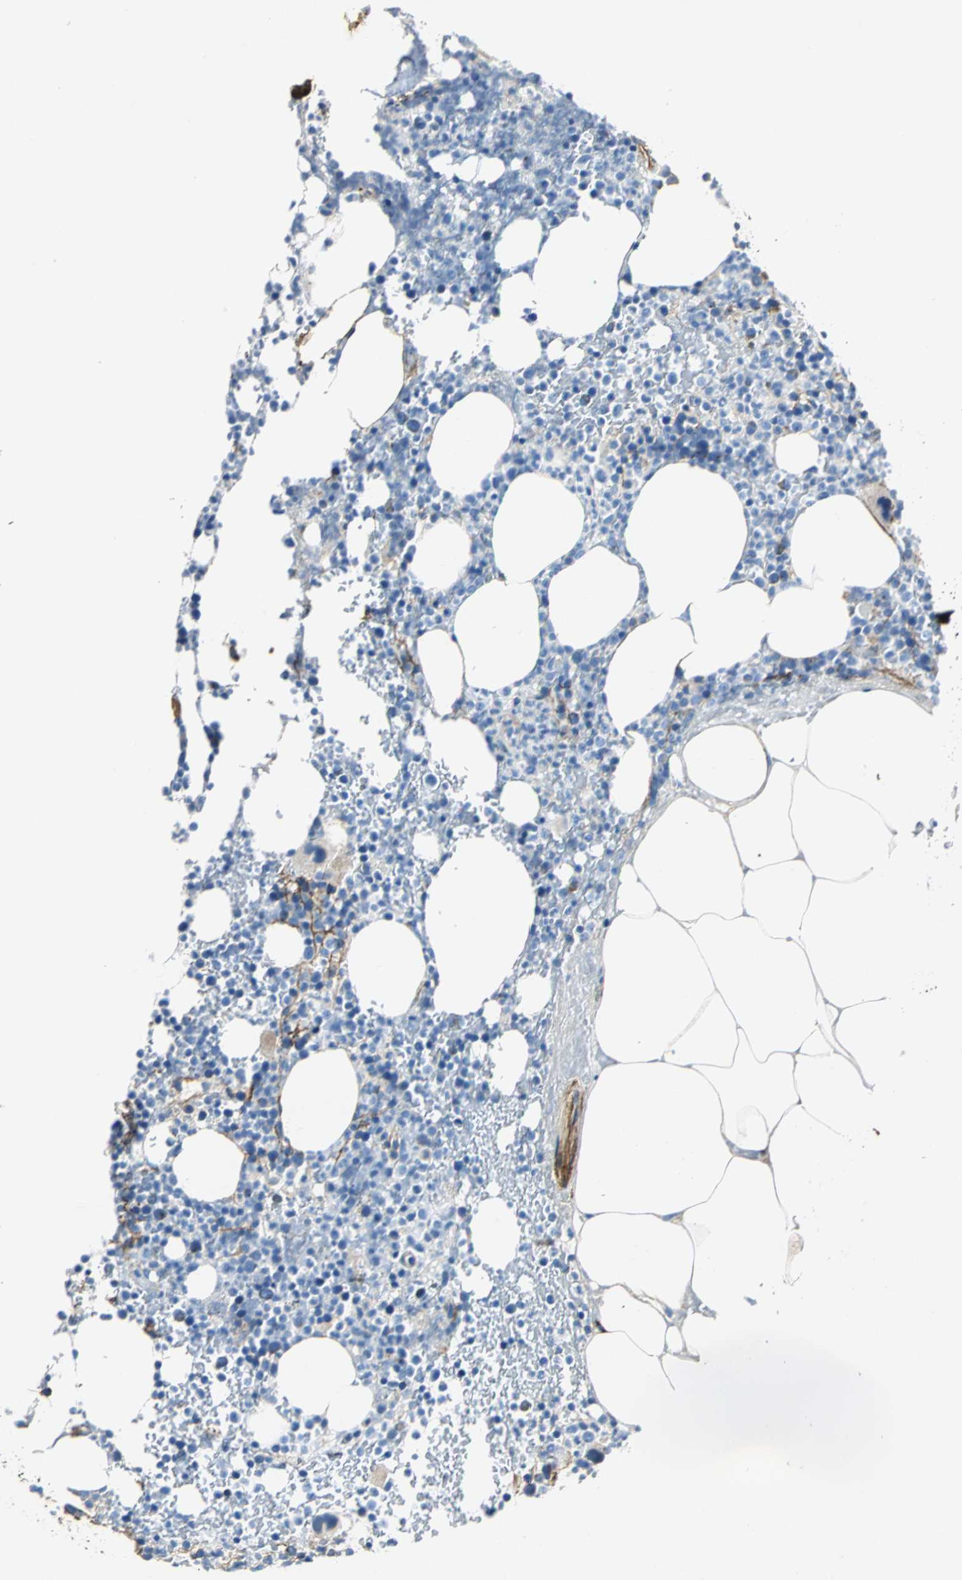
{"staining": {"intensity": "negative", "quantity": "none", "location": "none"}, "tissue": "bone marrow", "cell_type": "Hematopoietic cells", "image_type": "normal", "snomed": [{"axis": "morphology", "description": "Normal tissue, NOS"}, {"axis": "topography", "description": "Bone marrow"}], "caption": "Immunohistochemistry histopathology image of unremarkable bone marrow stained for a protein (brown), which reveals no positivity in hematopoietic cells. (DAB (3,3'-diaminobenzidine) immunohistochemistry (IHC), high magnification).", "gene": "EFNB3", "patient": {"sex": "female", "age": 66}}